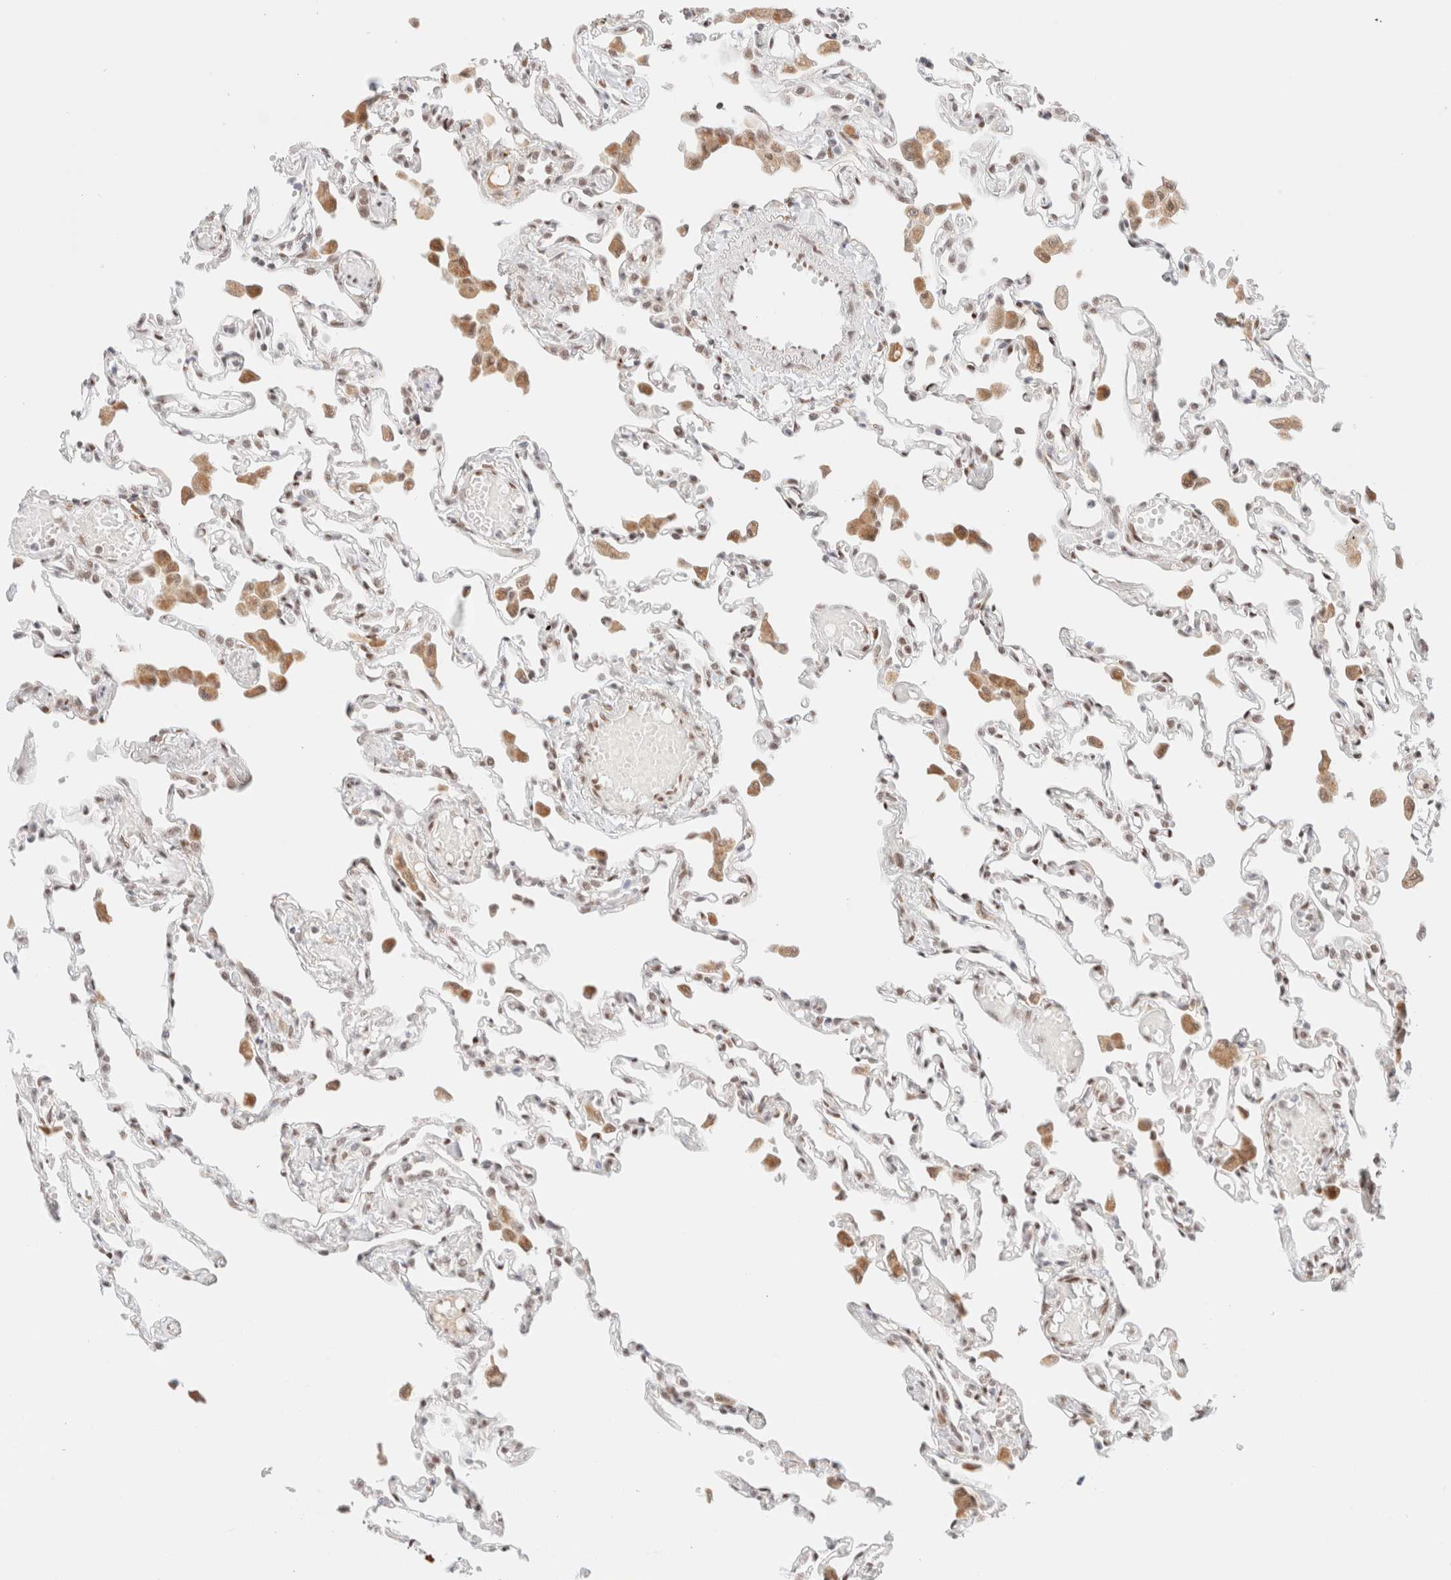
{"staining": {"intensity": "weak", "quantity": "25%-75%", "location": "nuclear"}, "tissue": "lung", "cell_type": "Alveolar cells", "image_type": "normal", "snomed": [{"axis": "morphology", "description": "Normal tissue, NOS"}, {"axis": "topography", "description": "Bronchus"}, {"axis": "topography", "description": "Lung"}], "caption": "DAB (3,3'-diaminobenzidine) immunohistochemical staining of benign lung exhibits weak nuclear protein staining in approximately 25%-75% of alveolar cells. Nuclei are stained in blue.", "gene": "CIC", "patient": {"sex": "female", "age": 49}}